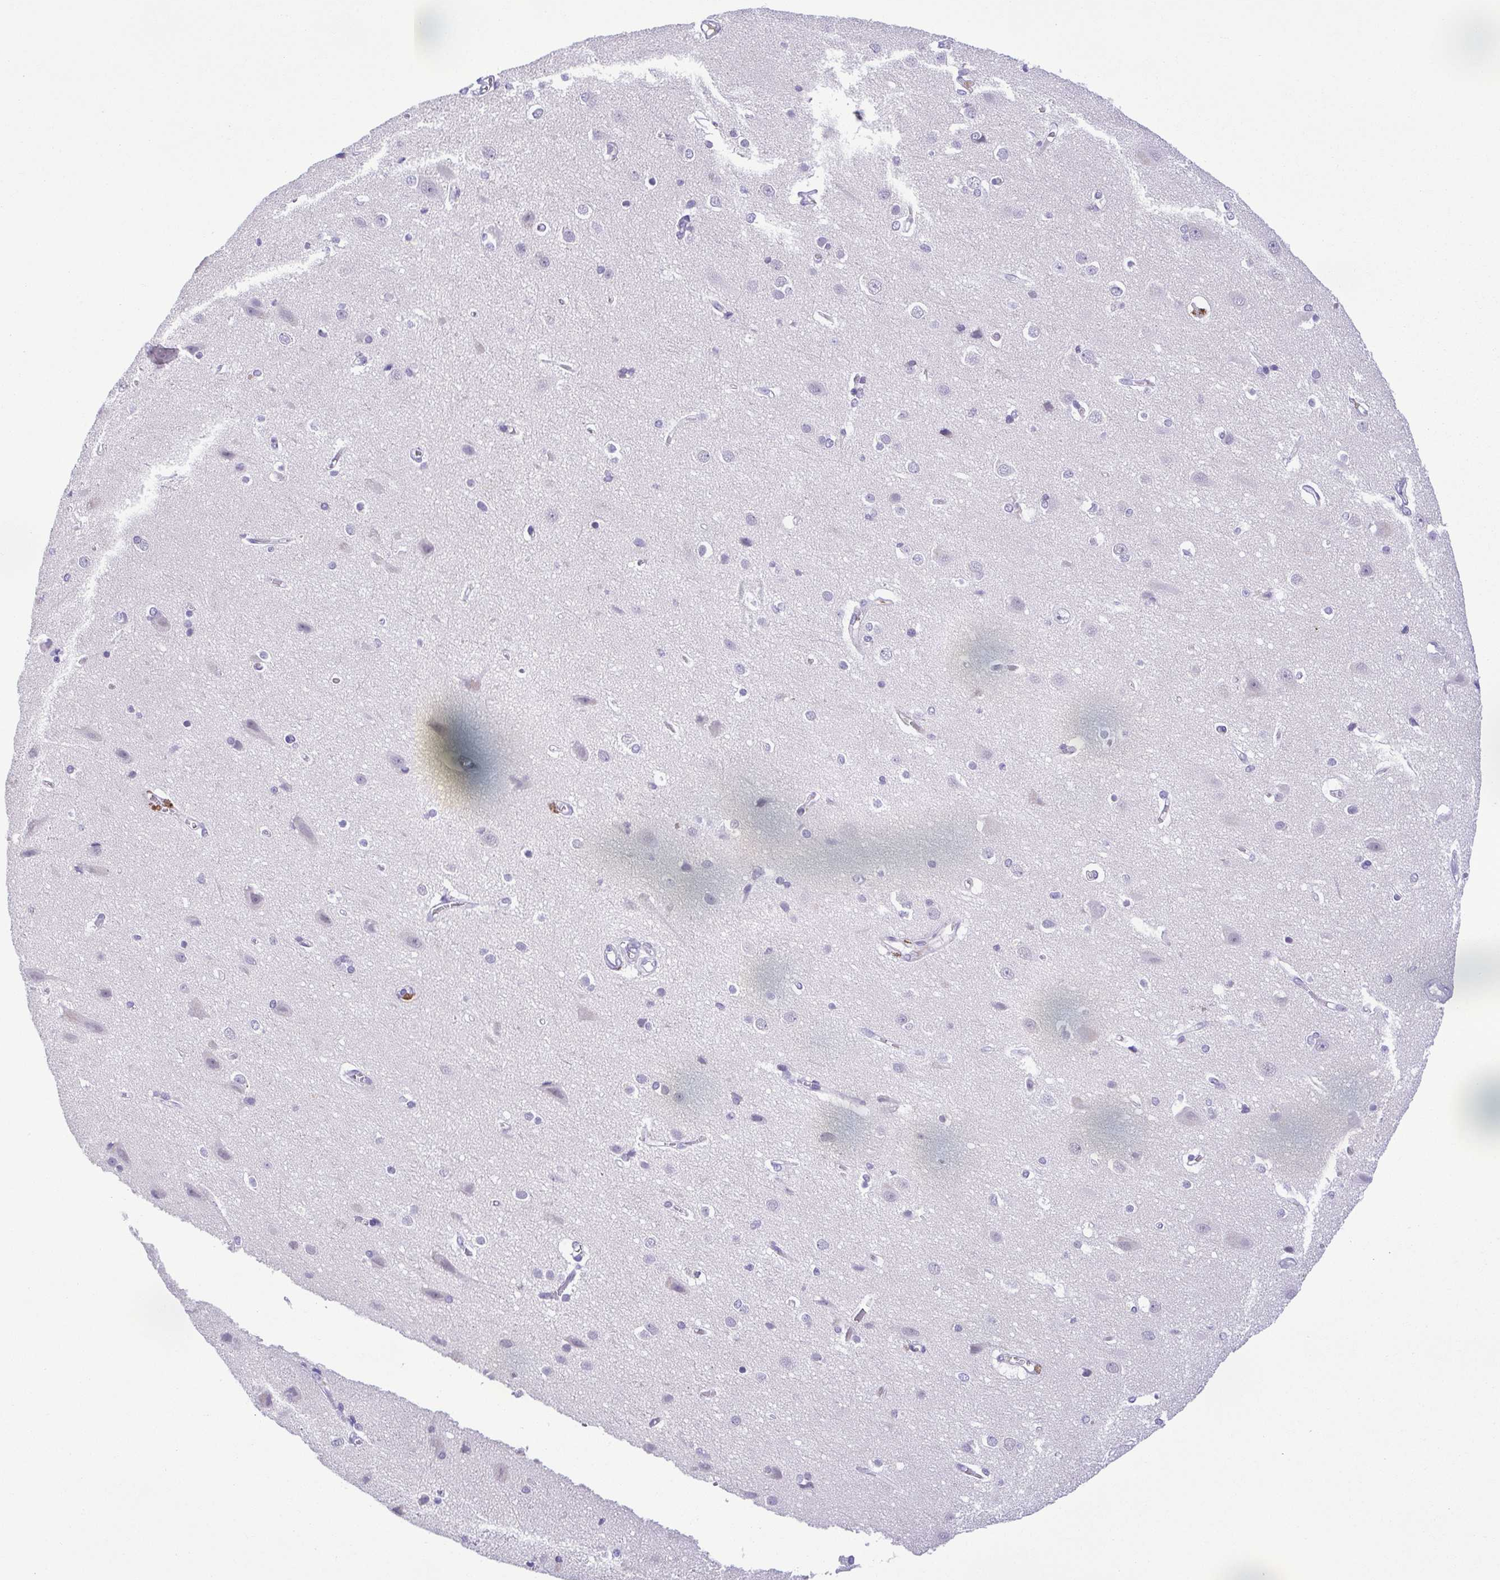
{"staining": {"intensity": "negative", "quantity": "none", "location": "none"}, "tissue": "cerebral cortex", "cell_type": "Endothelial cells", "image_type": "normal", "snomed": [{"axis": "morphology", "description": "Normal tissue, NOS"}, {"axis": "topography", "description": "Cerebral cortex"}], "caption": "Immunohistochemical staining of unremarkable cerebral cortex shows no significant expression in endothelial cells.", "gene": "TIPIN", "patient": {"sex": "male", "age": 37}}